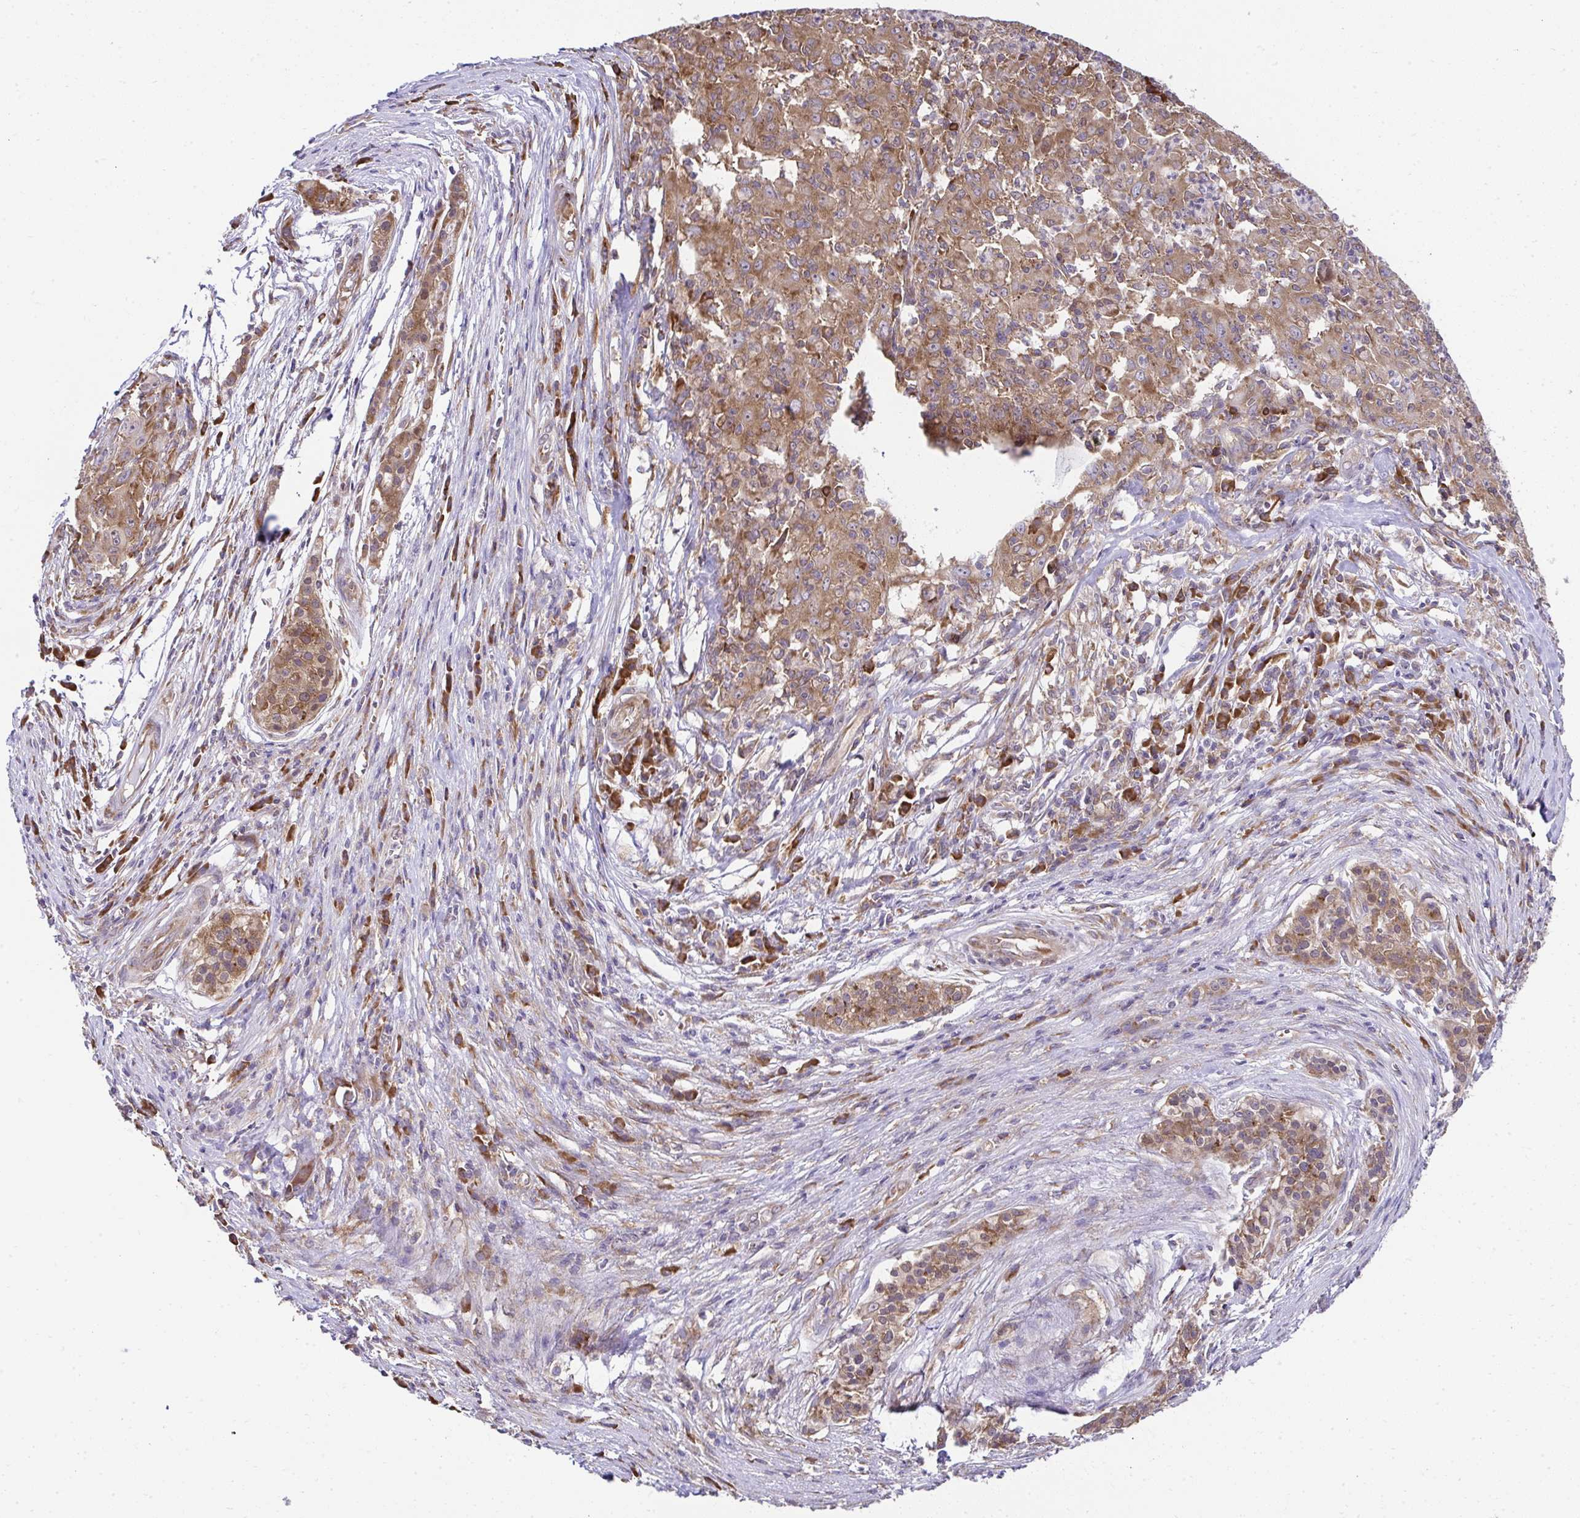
{"staining": {"intensity": "moderate", "quantity": ">75%", "location": "cytoplasmic/membranous"}, "tissue": "pancreatic cancer", "cell_type": "Tumor cells", "image_type": "cancer", "snomed": [{"axis": "morphology", "description": "Adenocarcinoma, NOS"}, {"axis": "topography", "description": "Pancreas"}], "caption": "A brown stain highlights moderate cytoplasmic/membranous positivity of a protein in pancreatic adenocarcinoma tumor cells. Nuclei are stained in blue.", "gene": "RPS7", "patient": {"sex": "male", "age": 63}}